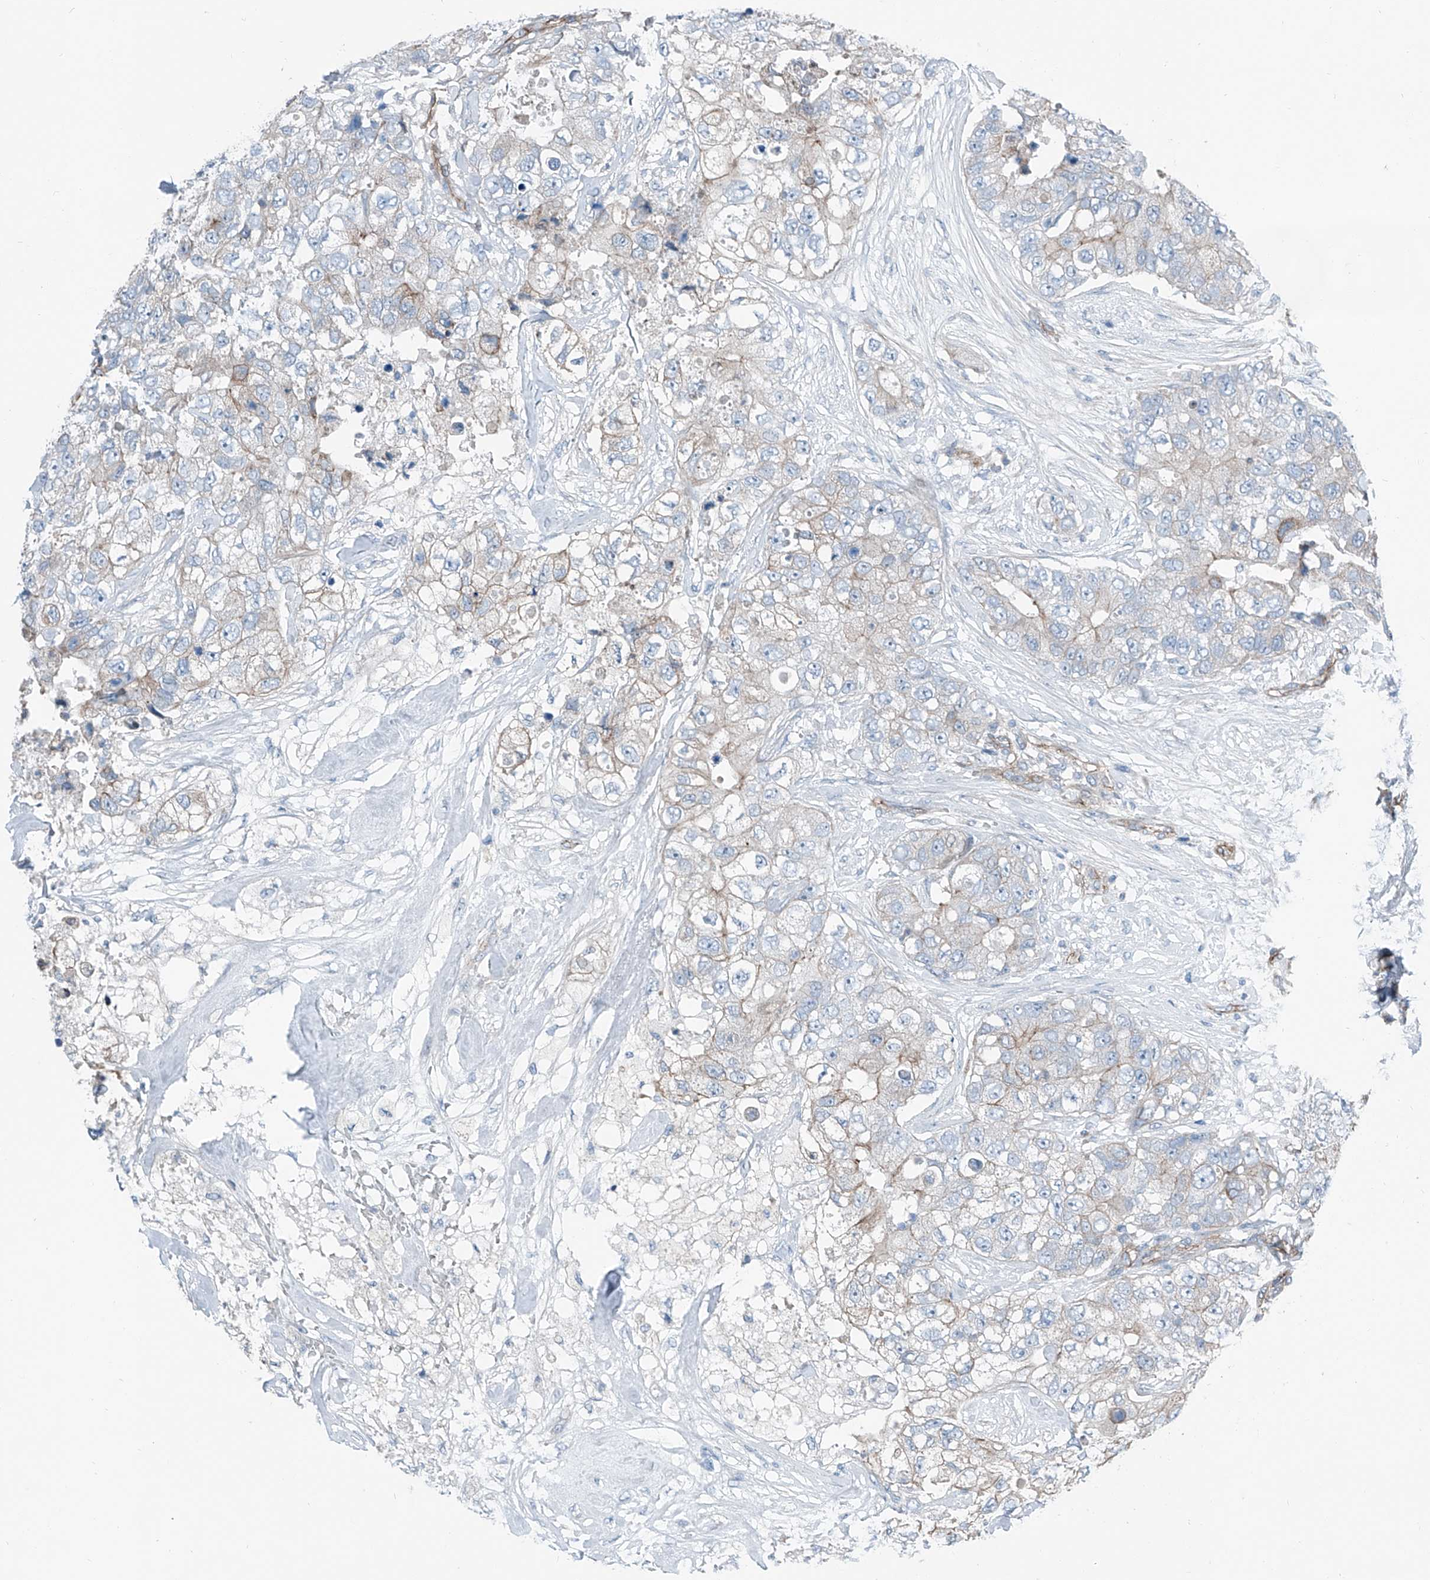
{"staining": {"intensity": "weak", "quantity": "<25%", "location": "cytoplasmic/membranous"}, "tissue": "breast cancer", "cell_type": "Tumor cells", "image_type": "cancer", "snomed": [{"axis": "morphology", "description": "Duct carcinoma"}, {"axis": "topography", "description": "Breast"}], "caption": "Tumor cells are negative for protein expression in human breast intraductal carcinoma.", "gene": "THEMIS2", "patient": {"sex": "female", "age": 62}}